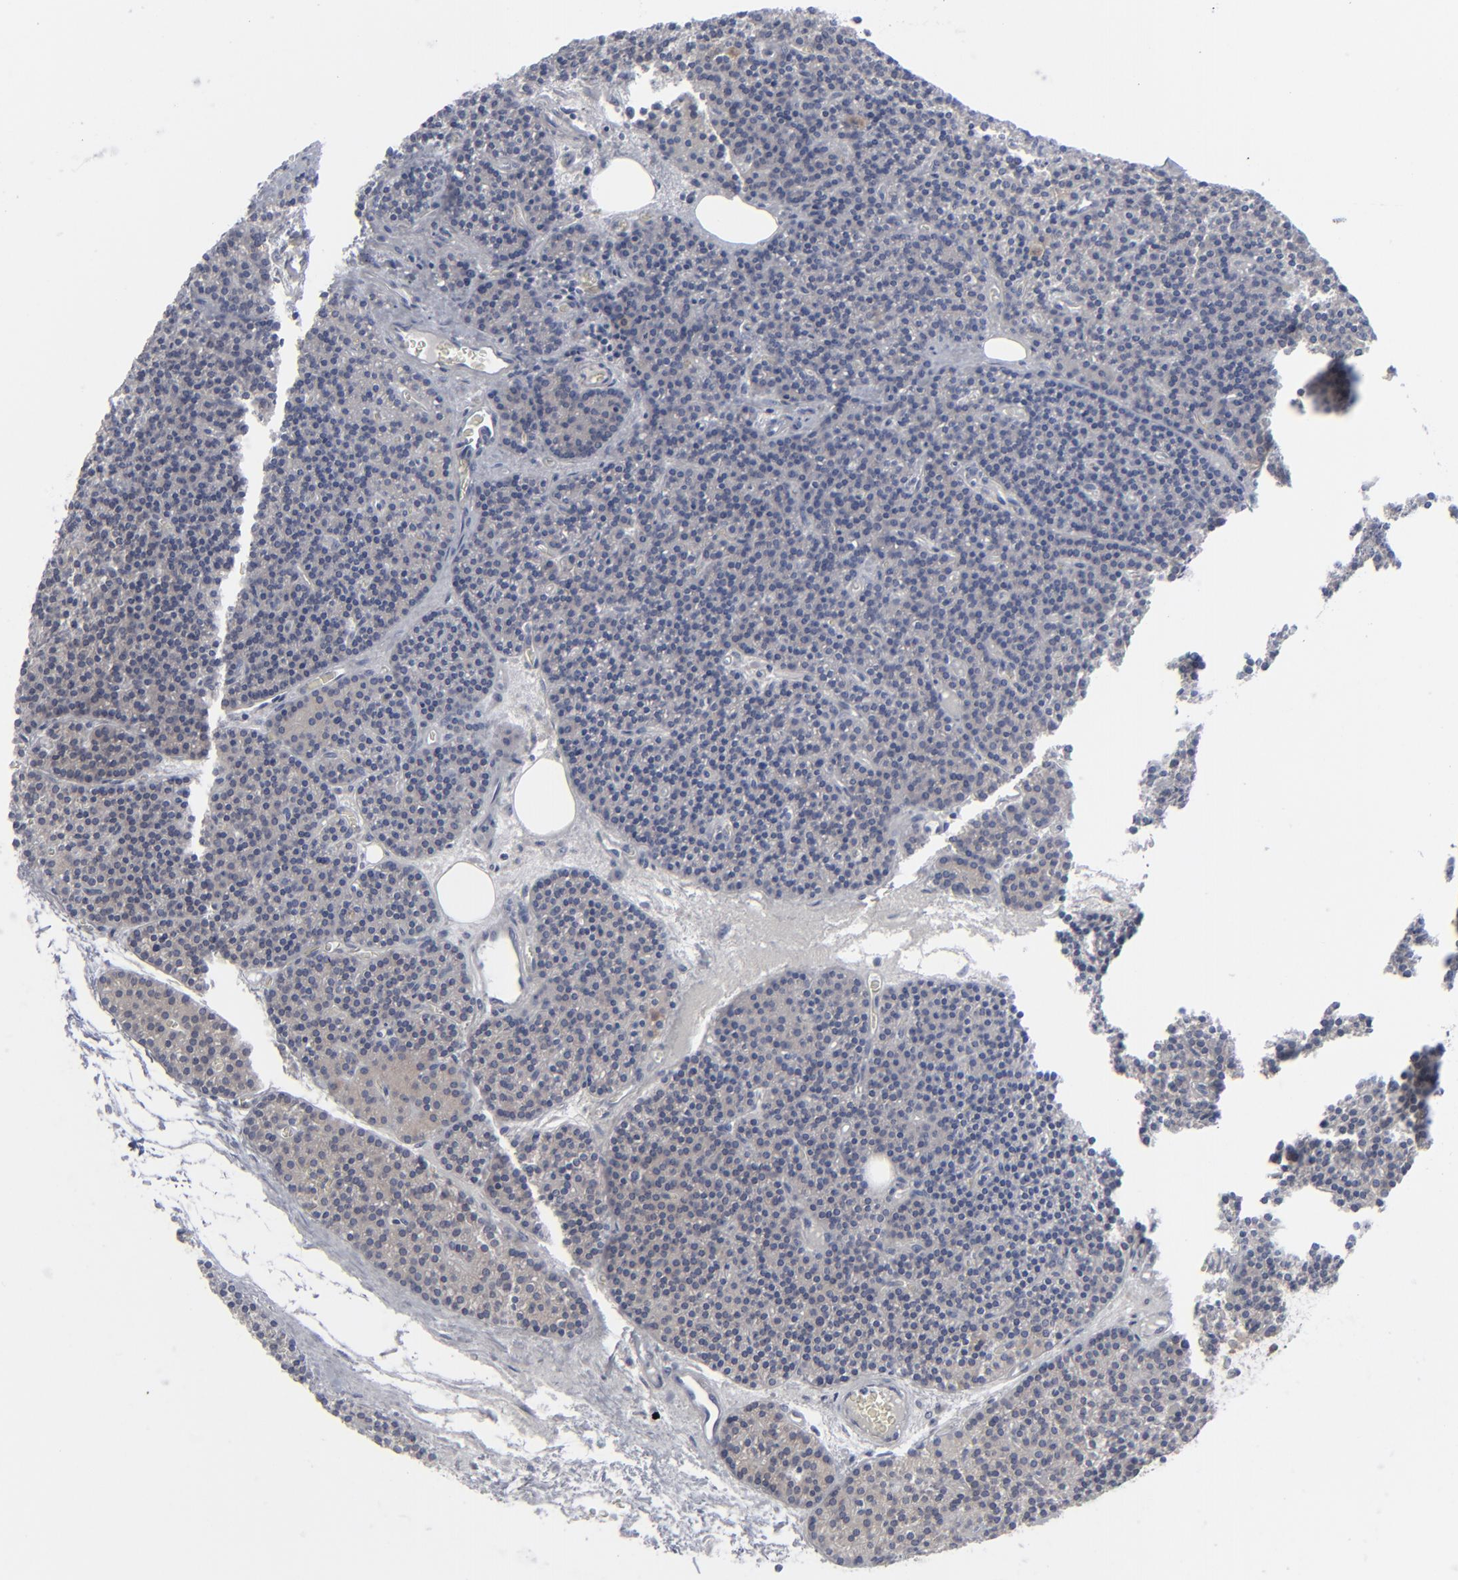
{"staining": {"intensity": "weak", "quantity": "25%-75%", "location": "cytoplasmic/membranous"}, "tissue": "parathyroid gland", "cell_type": "Glandular cells", "image_type": "normal", "snomed": [{"axis": "morphology", "description": "Normal tissue, NOS"}, {"axis": "topography", "description": "Parathyroid gland"}], "caption": "Weak cytoplasmic/membranous expression for a protein is identified in approximately 25%-75% of glandular cells of normal parathyroid gland using immunohistochemistry.", "gene": "NUP88", "patient": {"sex": "male", "age": 57}}